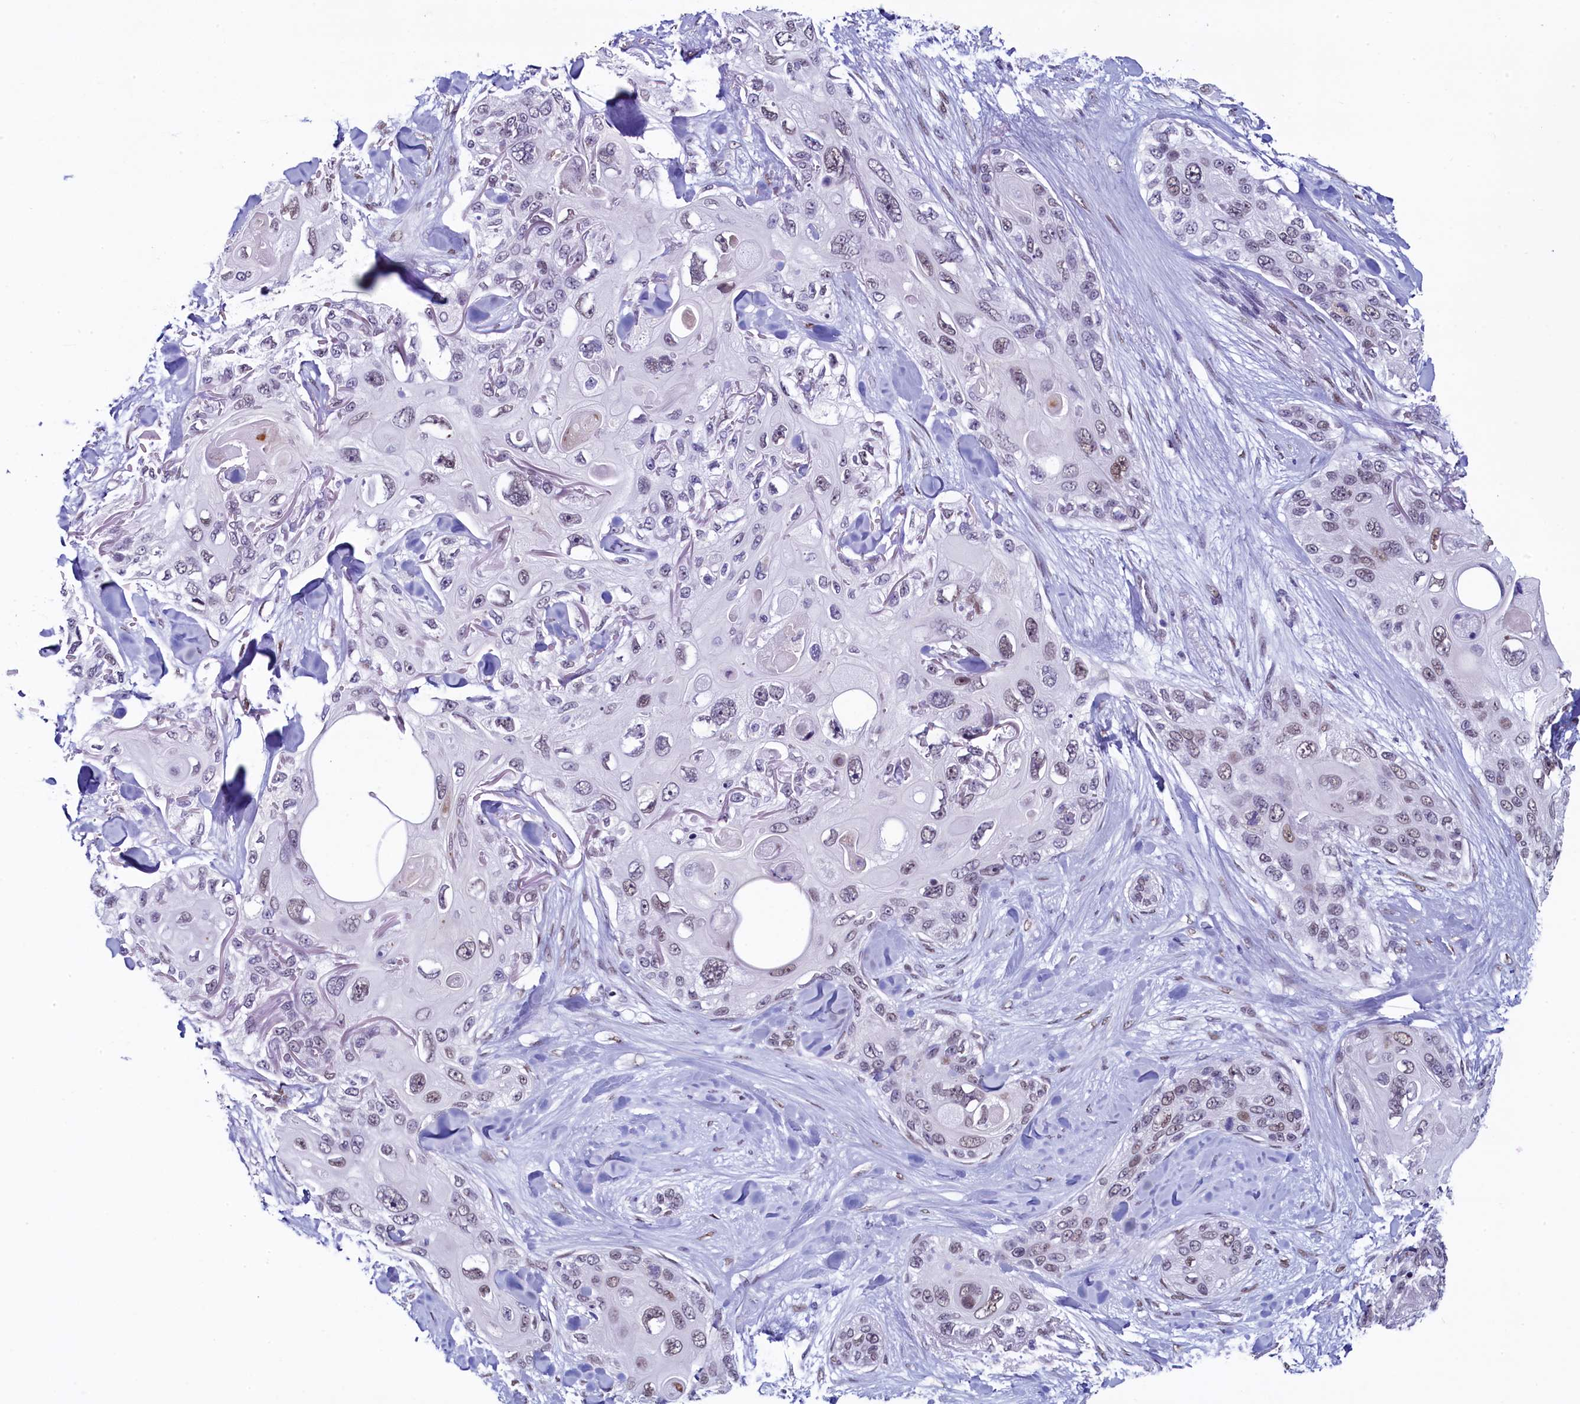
{"staining": {"intensity": "weak", "quantity": "25%-75%", "location": "nuclear"}, "tissue": "skin cancer", "cell_type": "Tumor cells", "image_type": "cancer", "snomed": [{"axis": "morphology", "description": "Normal tissue, NOS"}, {"axis": "morphology", "description": "Squamous cell carcinoma, NOS"}, {"axis": "topography", "description": "Skin"}], "caption": "Immunohistochemical staining of human skin cancer shows low levels of weak nuclear protein expression in about 25%-75% of tumor cells.", "gene": "SUGP2", "patient": {"sex": "male", "age": 72}}